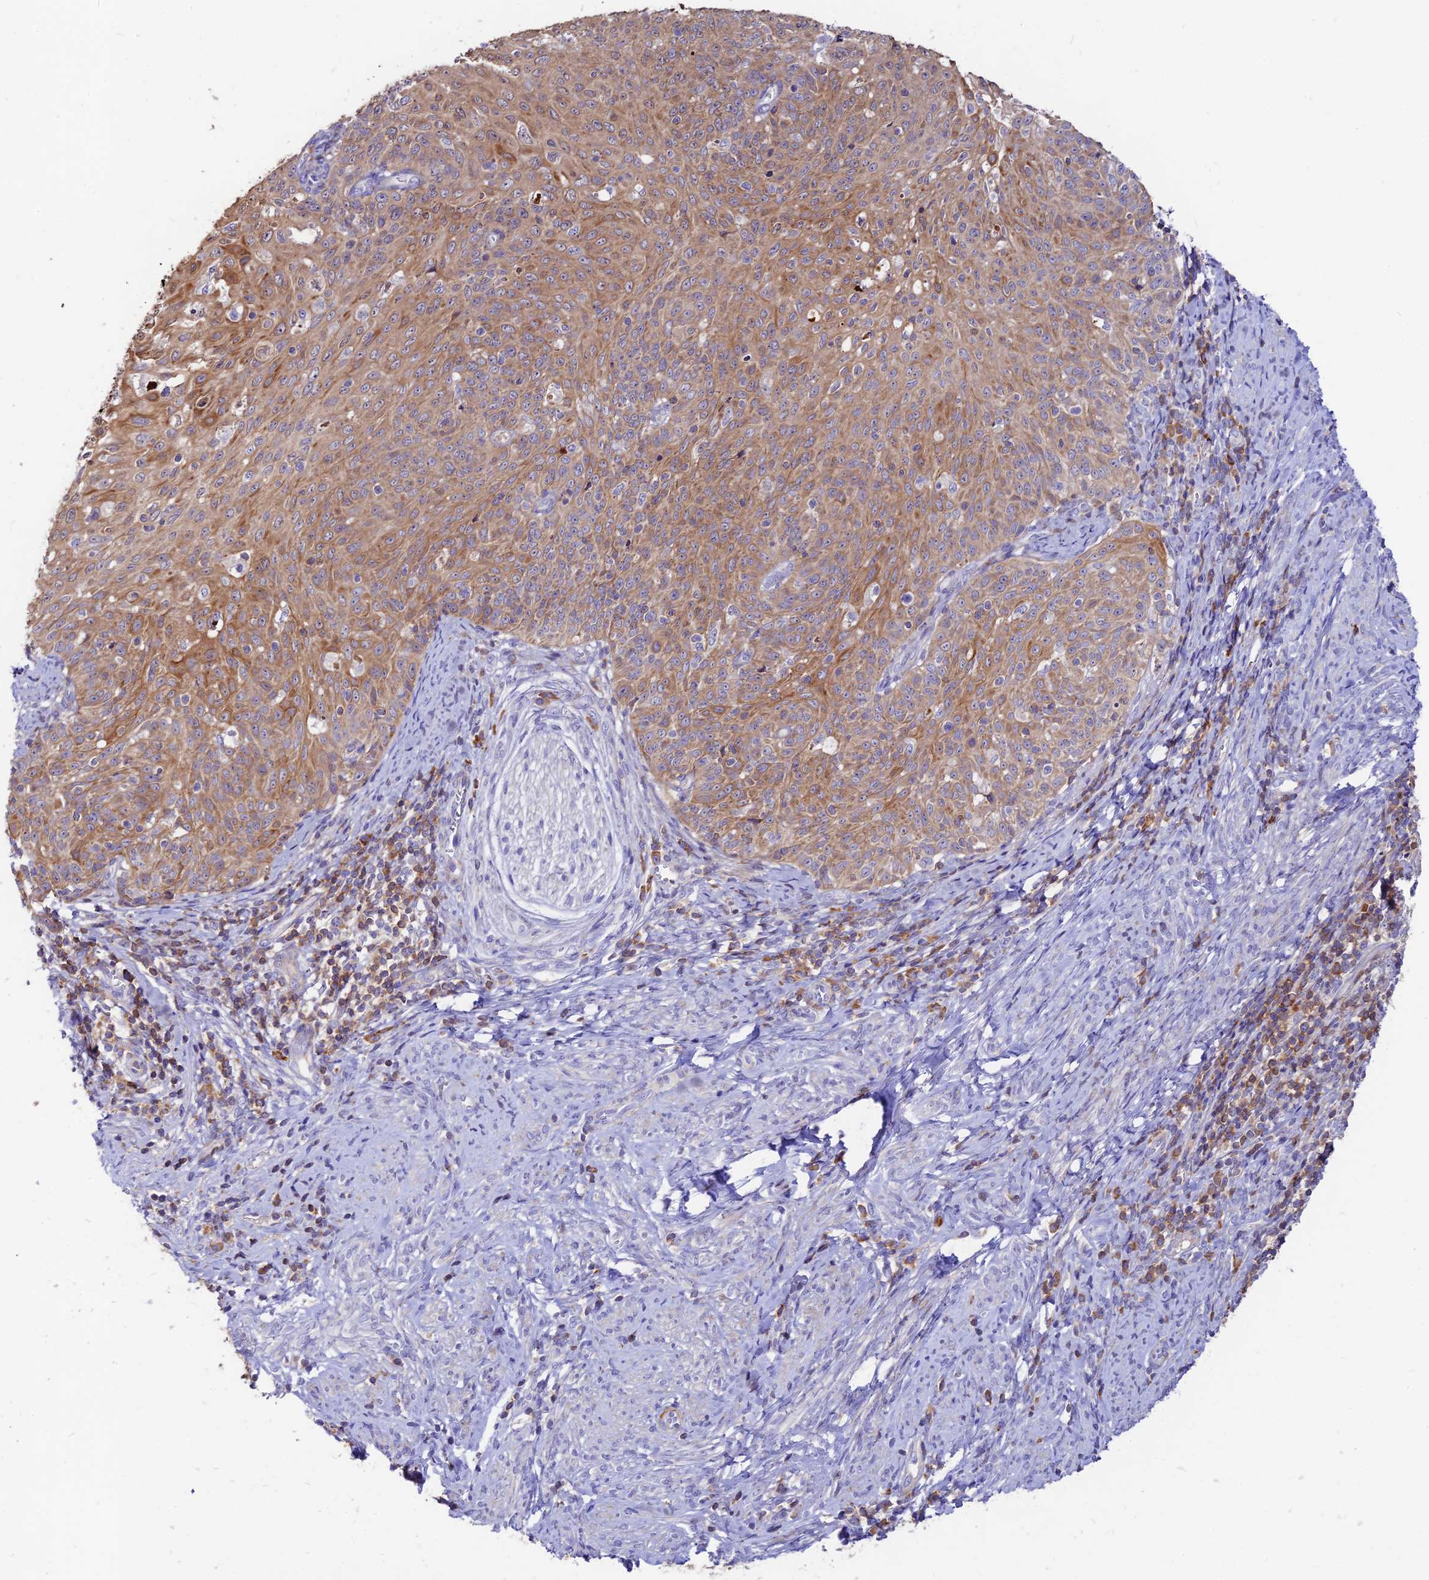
{"staining": {"intensity": "moderate", "quantity": ">75%", "location": "cytoplasmic/membranous"}, "tissue": "cervical cancer", "cell_type": "Tumor cells", "image_type": "cancer", "snomed": [{"axis": "morphology", "description": "Squamous cell carcinoma, NOS"}, {"axis": "topography", "description": "Cervix"}], "caption": "Human squamous cell carcinoma (cervical) stained for a protein (brown) shows moderate cytoplasmic/membranous positive expression in approximately >75% of tumor cells.", "gene": "DENND2D", "patient": {"sex": "female", "age": 70}}